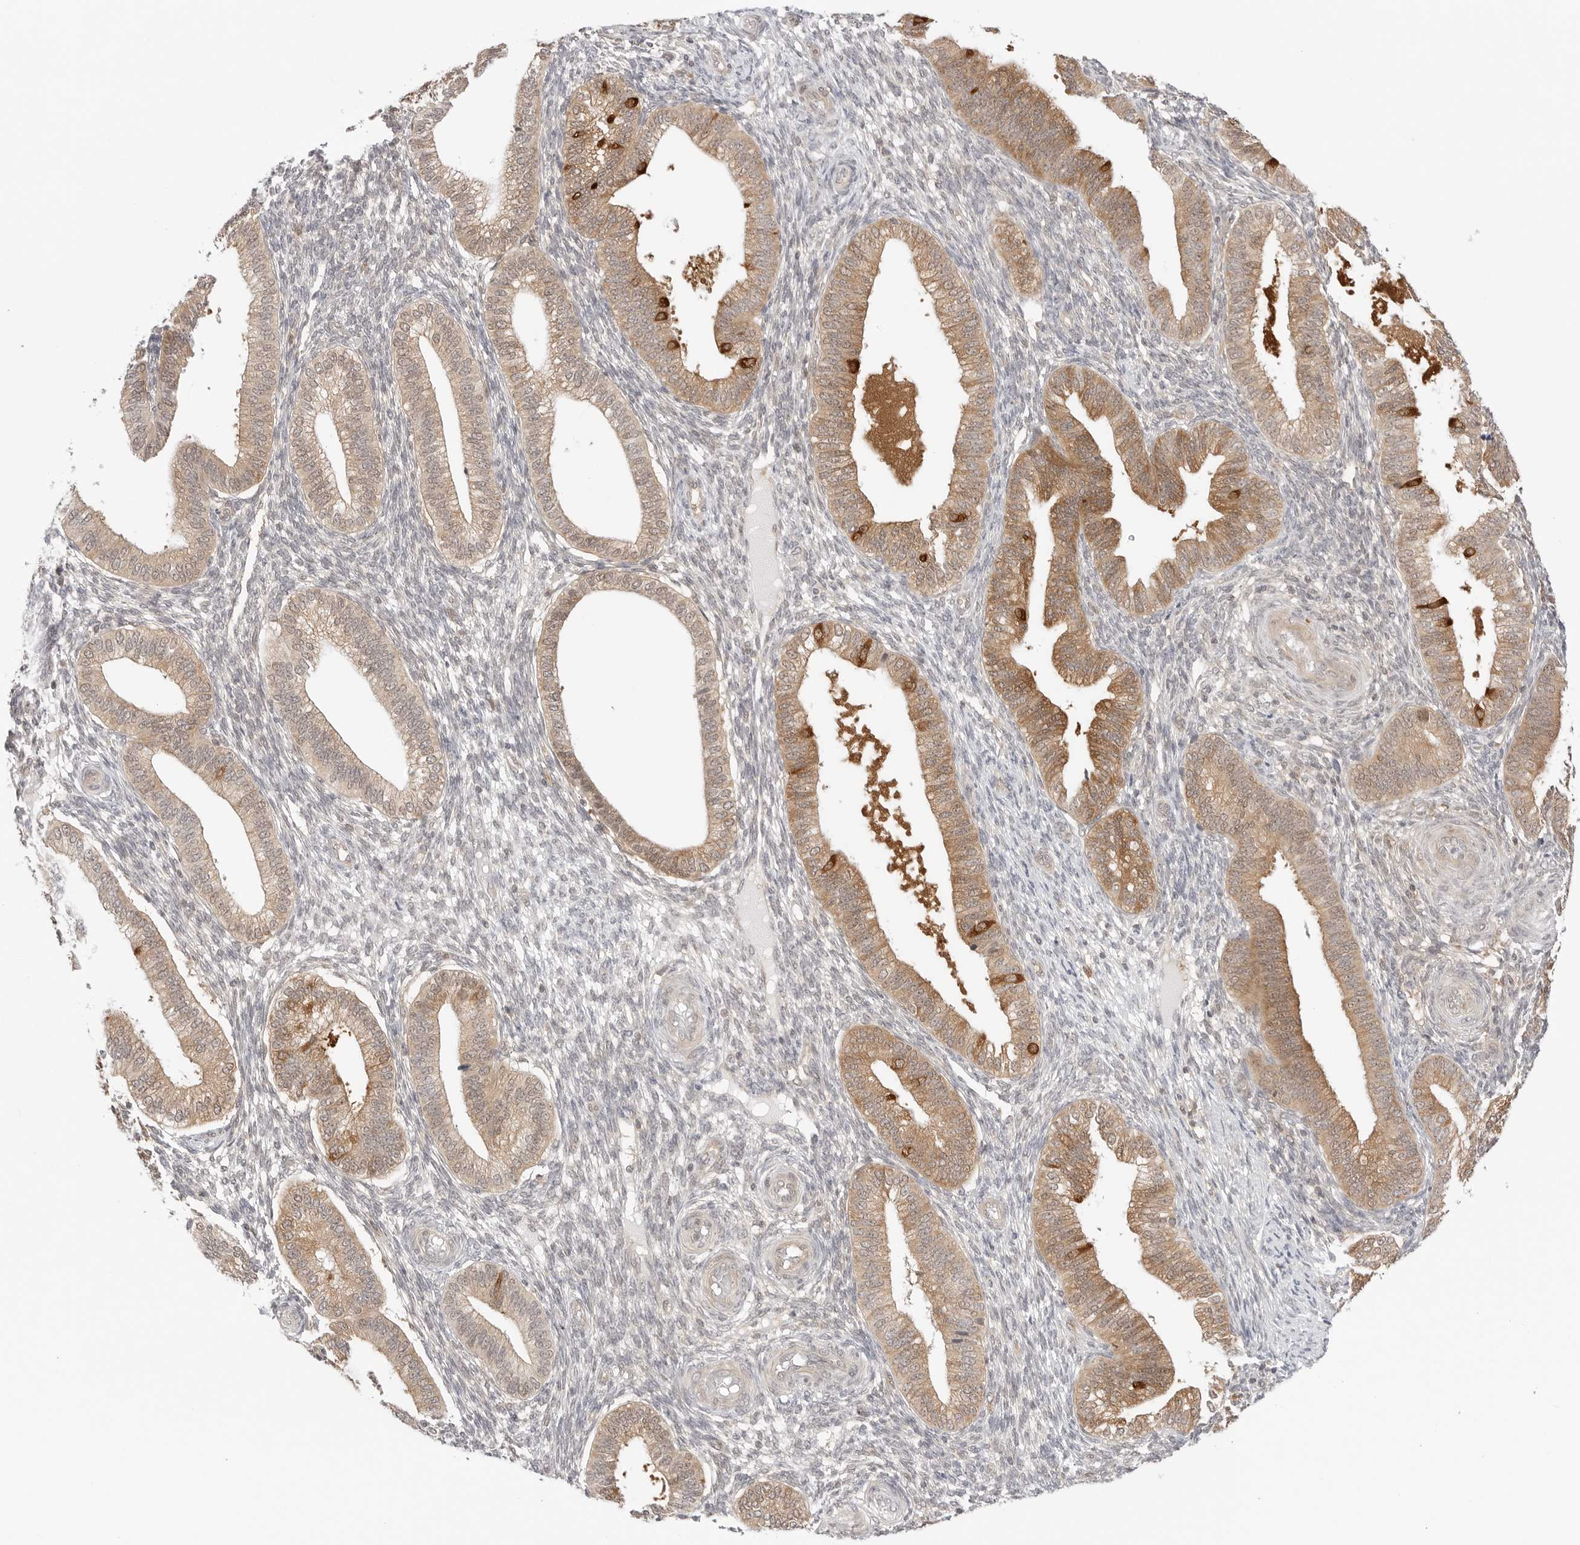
{"staining": {"intensity": "negative", "quantity": "none", "location": "none"}, "tissue": "endometrium", "cell_type": "Cells in endometrial stroma", "image_type": "normal", "snomed": [{"axis": "morphology", "description": "Normal tissue, NOS"}, {"axis": "topography", "description": "Endometrium"}], "caption": "This is a photomicrograph of immunohistochemistry (IHC) staining of normal endometrium, which shows no staining in cells in endometrial stroma. (Immunohistochemistry (ihc), brightfield microscopy, high magnification).", "gene": "NUDC", "patient": {"sex": "female", "age": 39}}